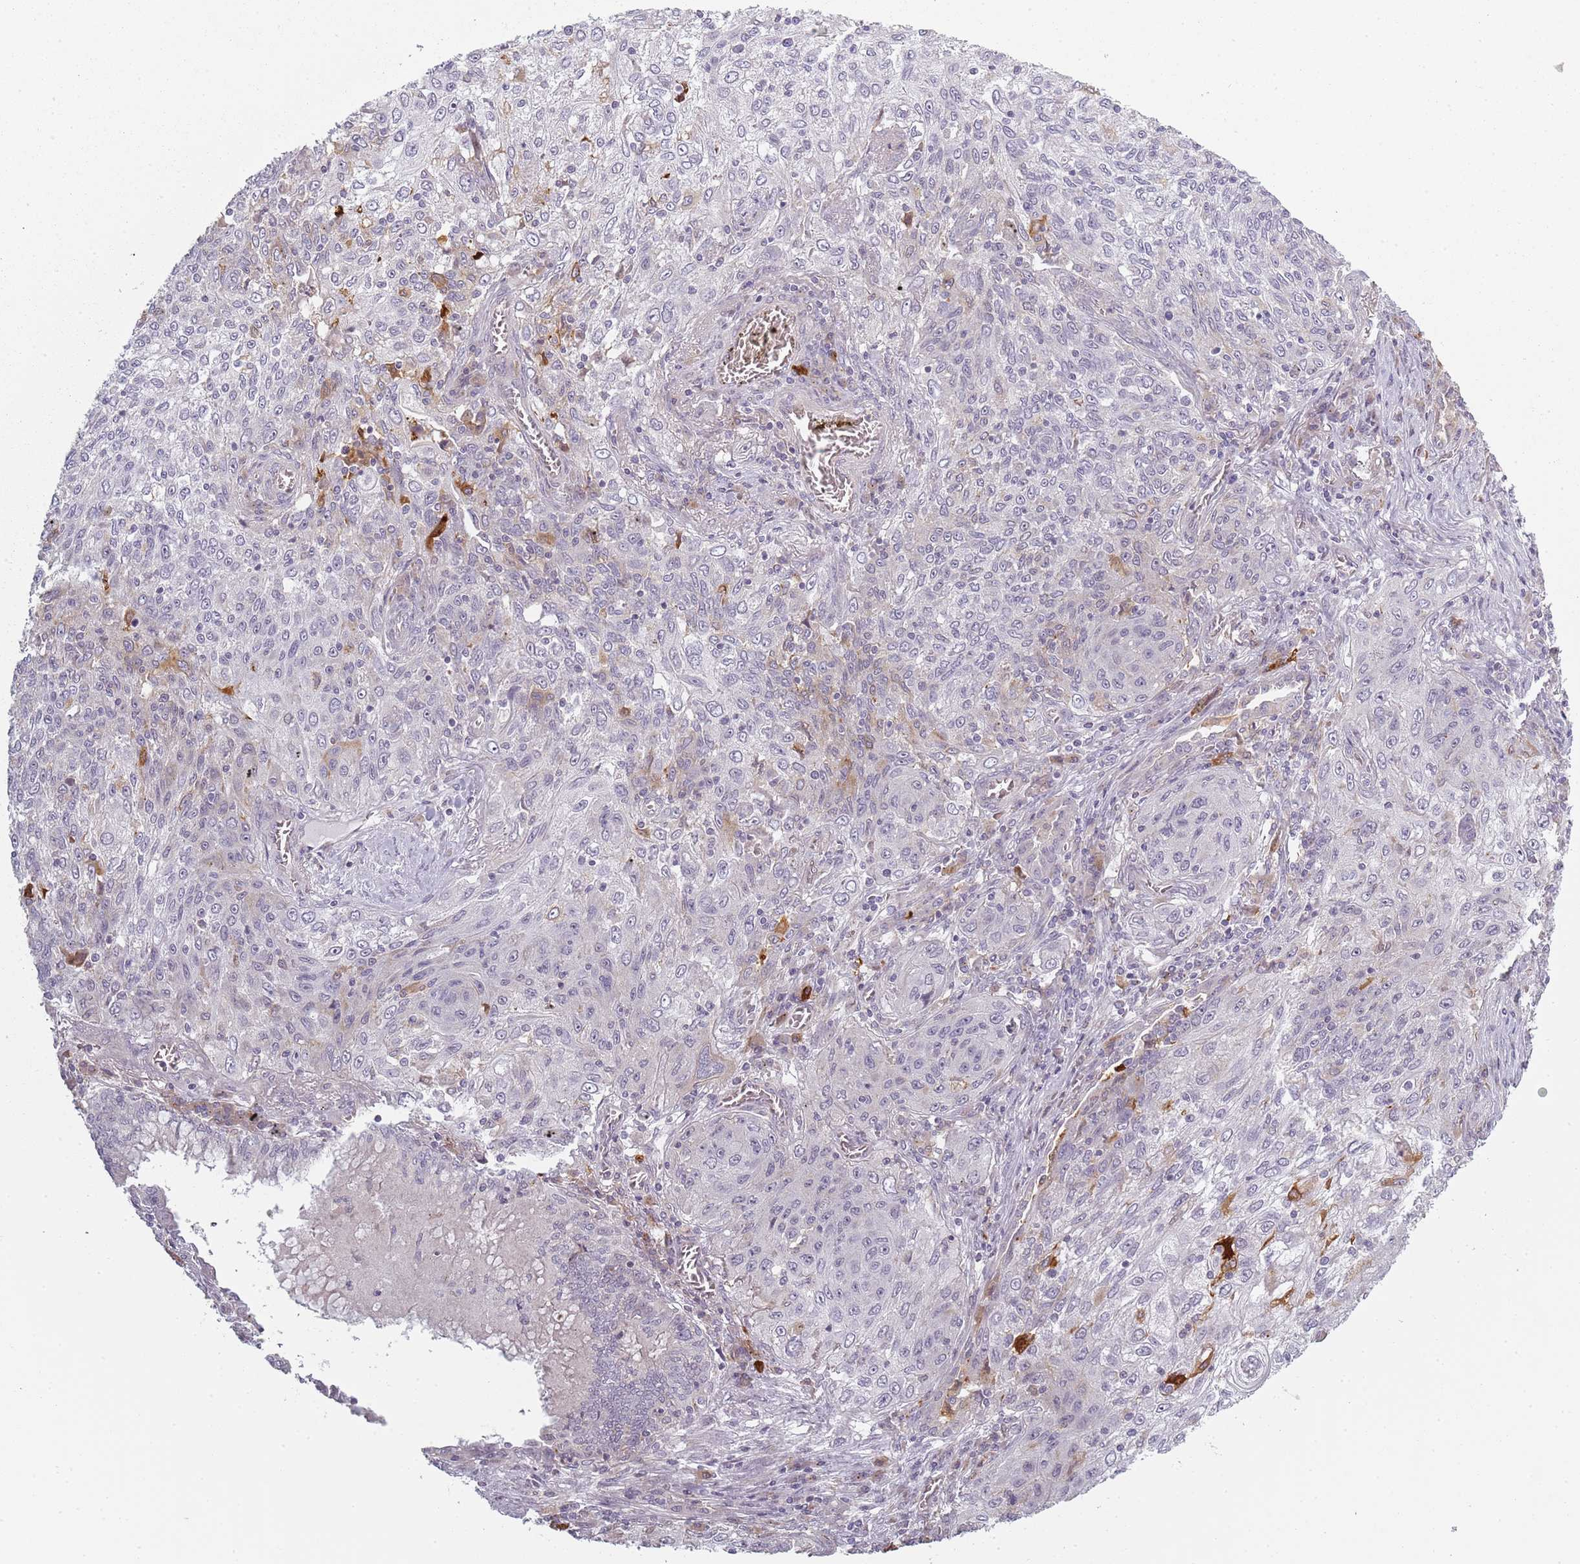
{"staining": {"intensity": "negative", "quantity": "none", "location": "none"}, "tissue": "lung cancer", "cell_type": "Tumor cells", "image_type": "cancer", "snomed": [{"axis": "morphology", "description": "Squamous cell carcinoma, NOS"}, {"axis": "topography", "description": "Lung"}], "caption": "This is a histopathology image of IHC staining of lung cancer, which shows no positivity in tumor cells.", "gene": "CC2D2B", "patient": {"sex": "female", "age": 69}}